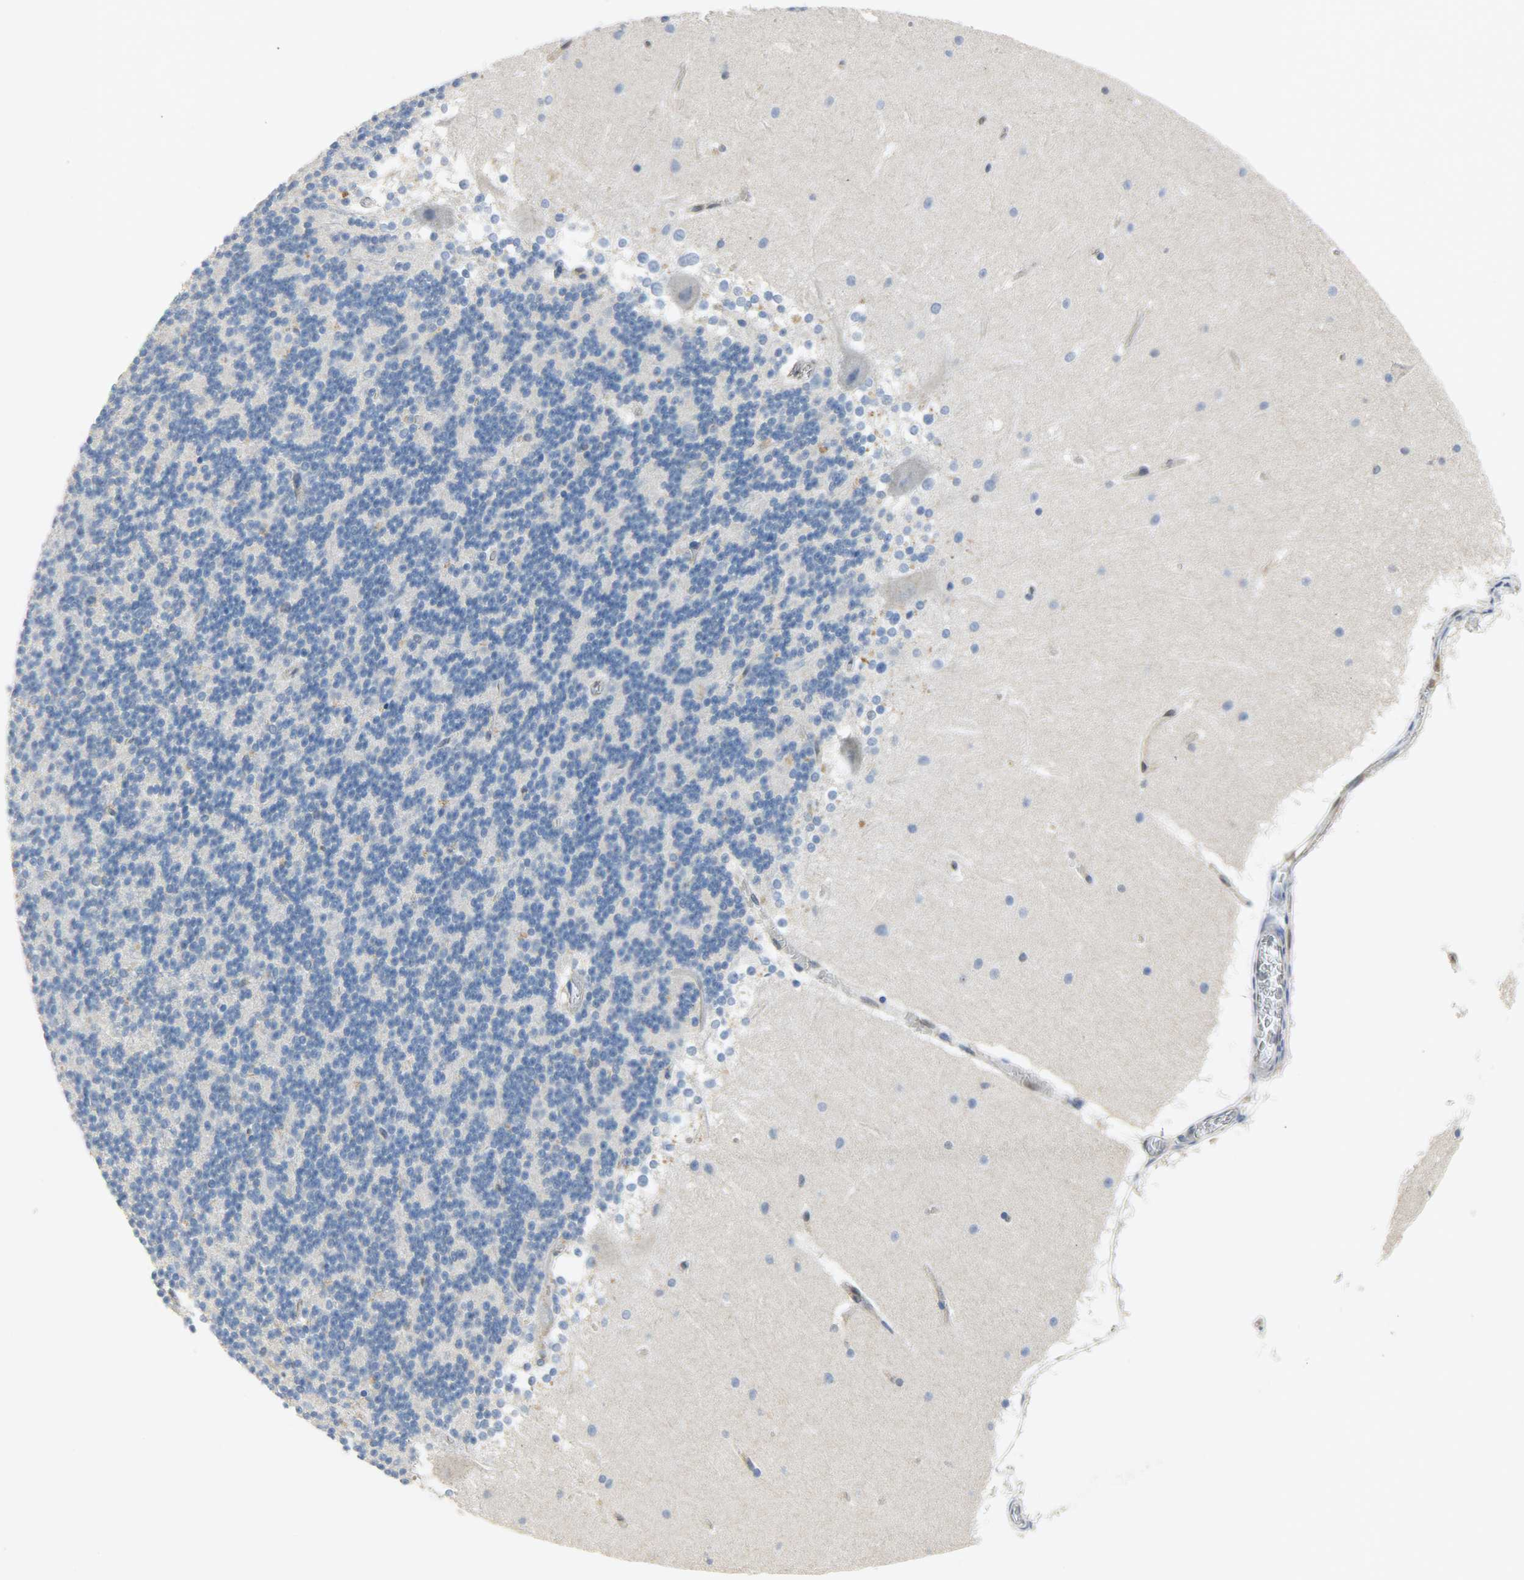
{"staining": {"intensity": "negative", "quantity": "none", "location": "none"}, "tissue": "cerebellum", "cell_type": "Cells in granular layer", "image_type": "normal", "snomed": [{"axis": "morphology", "description": "Normal tissue, NOS"}, {"axis": "topography", "description": "Cerebellum"}], "caption": "High power microscopy histopathology image of an IHC image of unremarkable cerebellum, revealing no significant positivity in cells in granular layer.", "gene": "FKBP1A", "patient": {"sex": "female", "age": 19}}